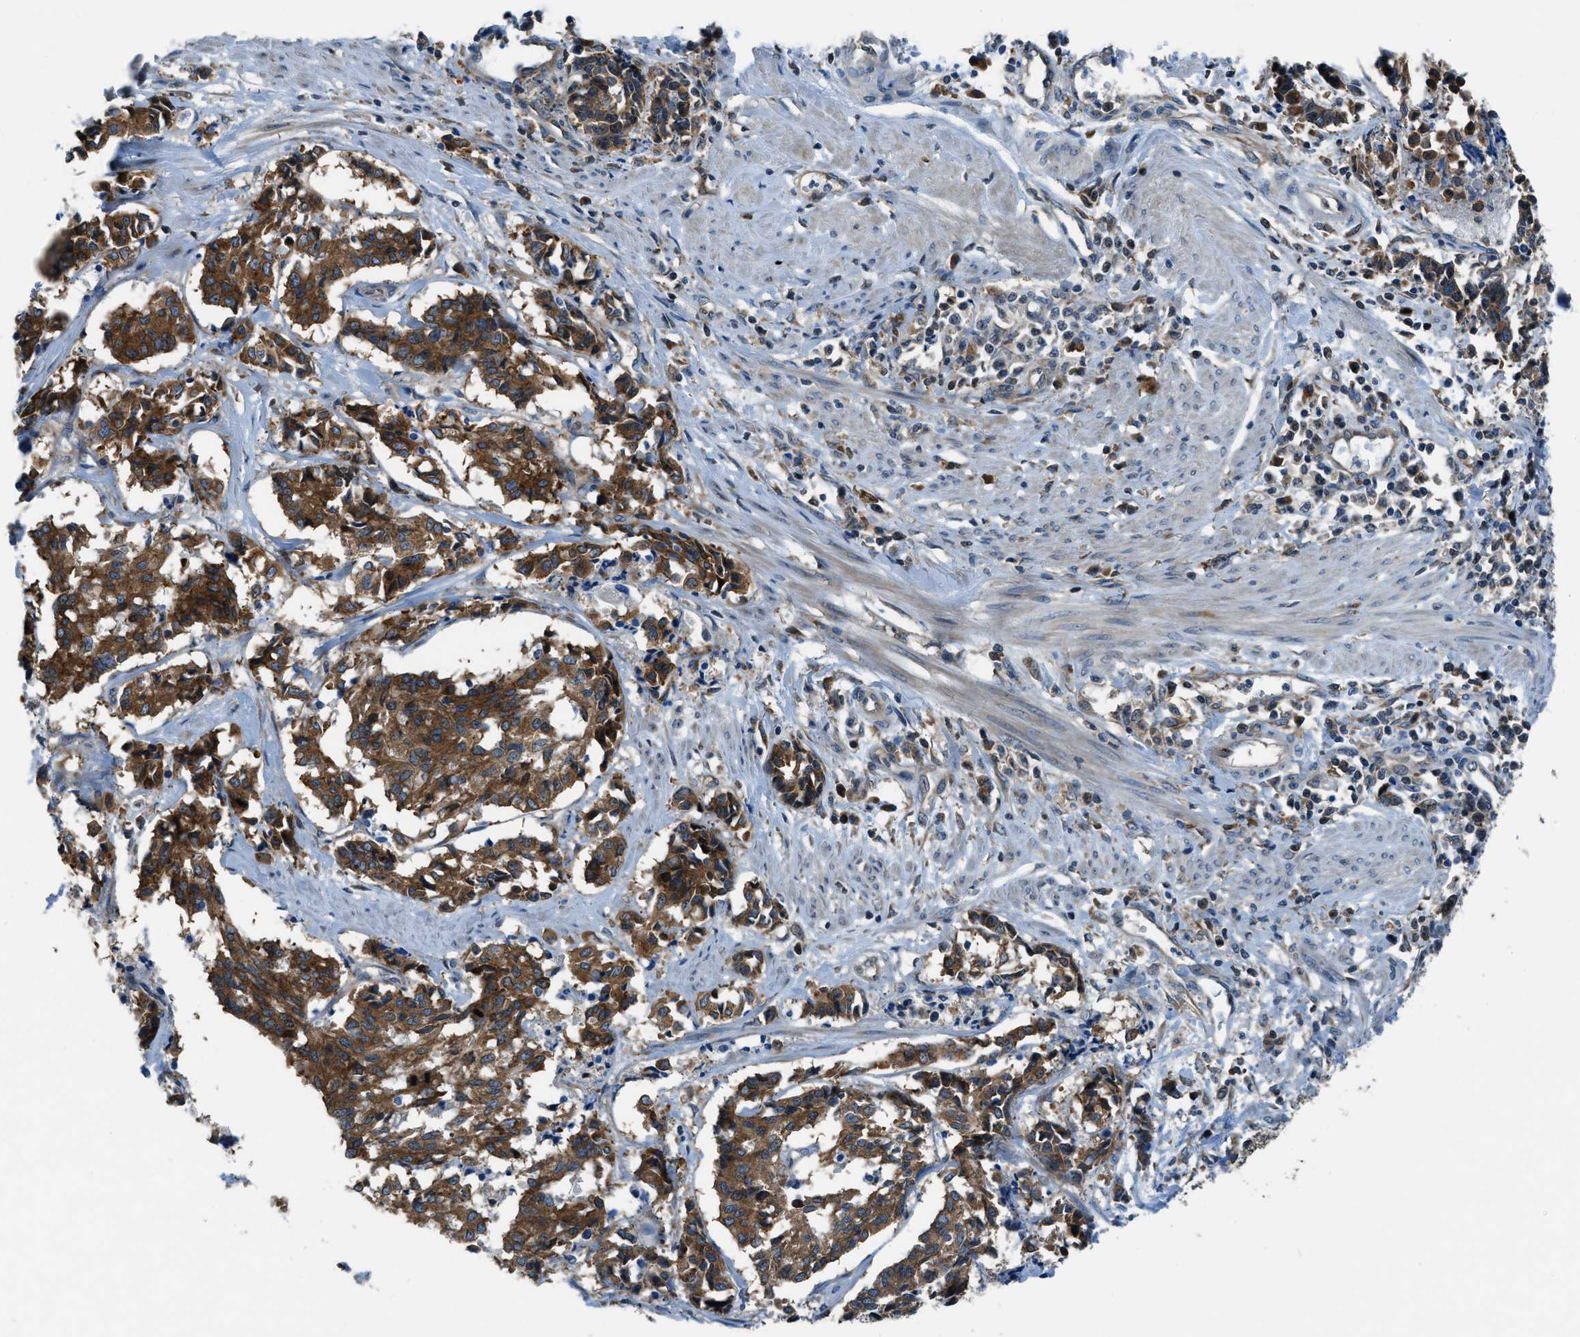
{"staining": {"intensity": "strong", "quantity": ">75%", "location": "cytoplasmic/membranous"}, "tissue": "cervical cancer", "cell_type": "Tumor cells", "image_type": "cancer", "snomed": [{"axis": "morphology", "description": "Squamous cell carcinoma, NOS"}, {"axis": "topography", "description": "Cervix"}], "caption": "High-magnification brightfield microscopy of cervical cancer stained with DAB (3,3'-diaminobenzidine) (brown) and counterstained with hematoxylin (blue). tumor cells exhibit strong cytoplasmic/membranous staining is appreciated in approximately>75% of cells.", "gene": "ARFGAP2", "patient": {"sex": "female", "age": 35}}